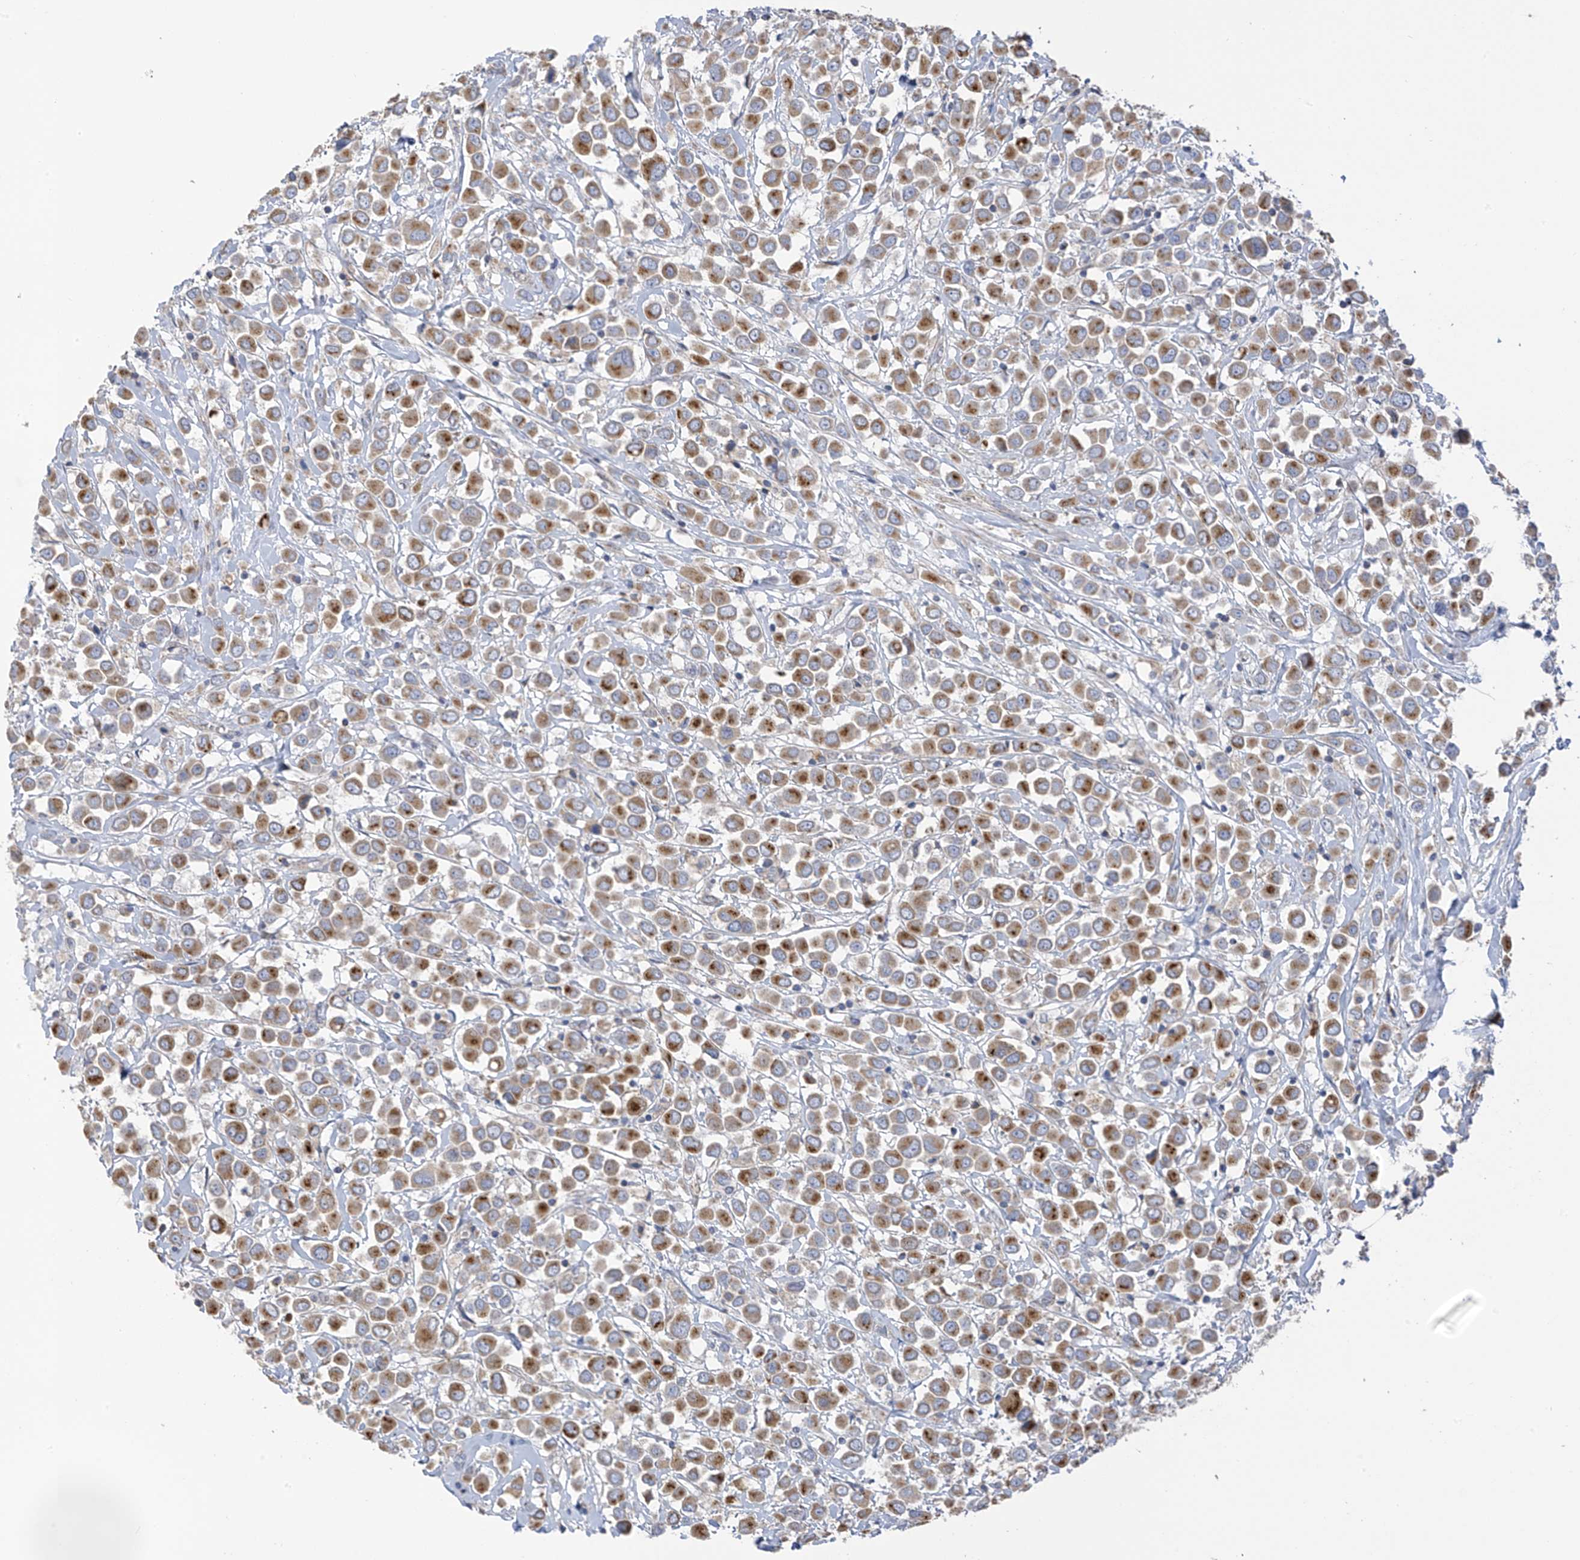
{"staining": {"intensity": "moderate", "quantity": ">75%", "location": "cytoplasmic/membranous"}, "tissue": "breast cancer", "cell_type": "Tumor cells", "image_type": "cancer", "snomed": [{"axis": "morphology", "description": "Duct carcinoma"}, {"axis": "topography", "description": "Breast"}], "caption": "High-power microscopy captured an immunohistochemistry (IHC) micrograph of breast infiltrating ductal carcinoma, revealing moderate cytoplasmic/membranous staining in about >75% of tumor cells.", "gene": "ITM2B", "patient": {"sex": "female", "age": 61}}